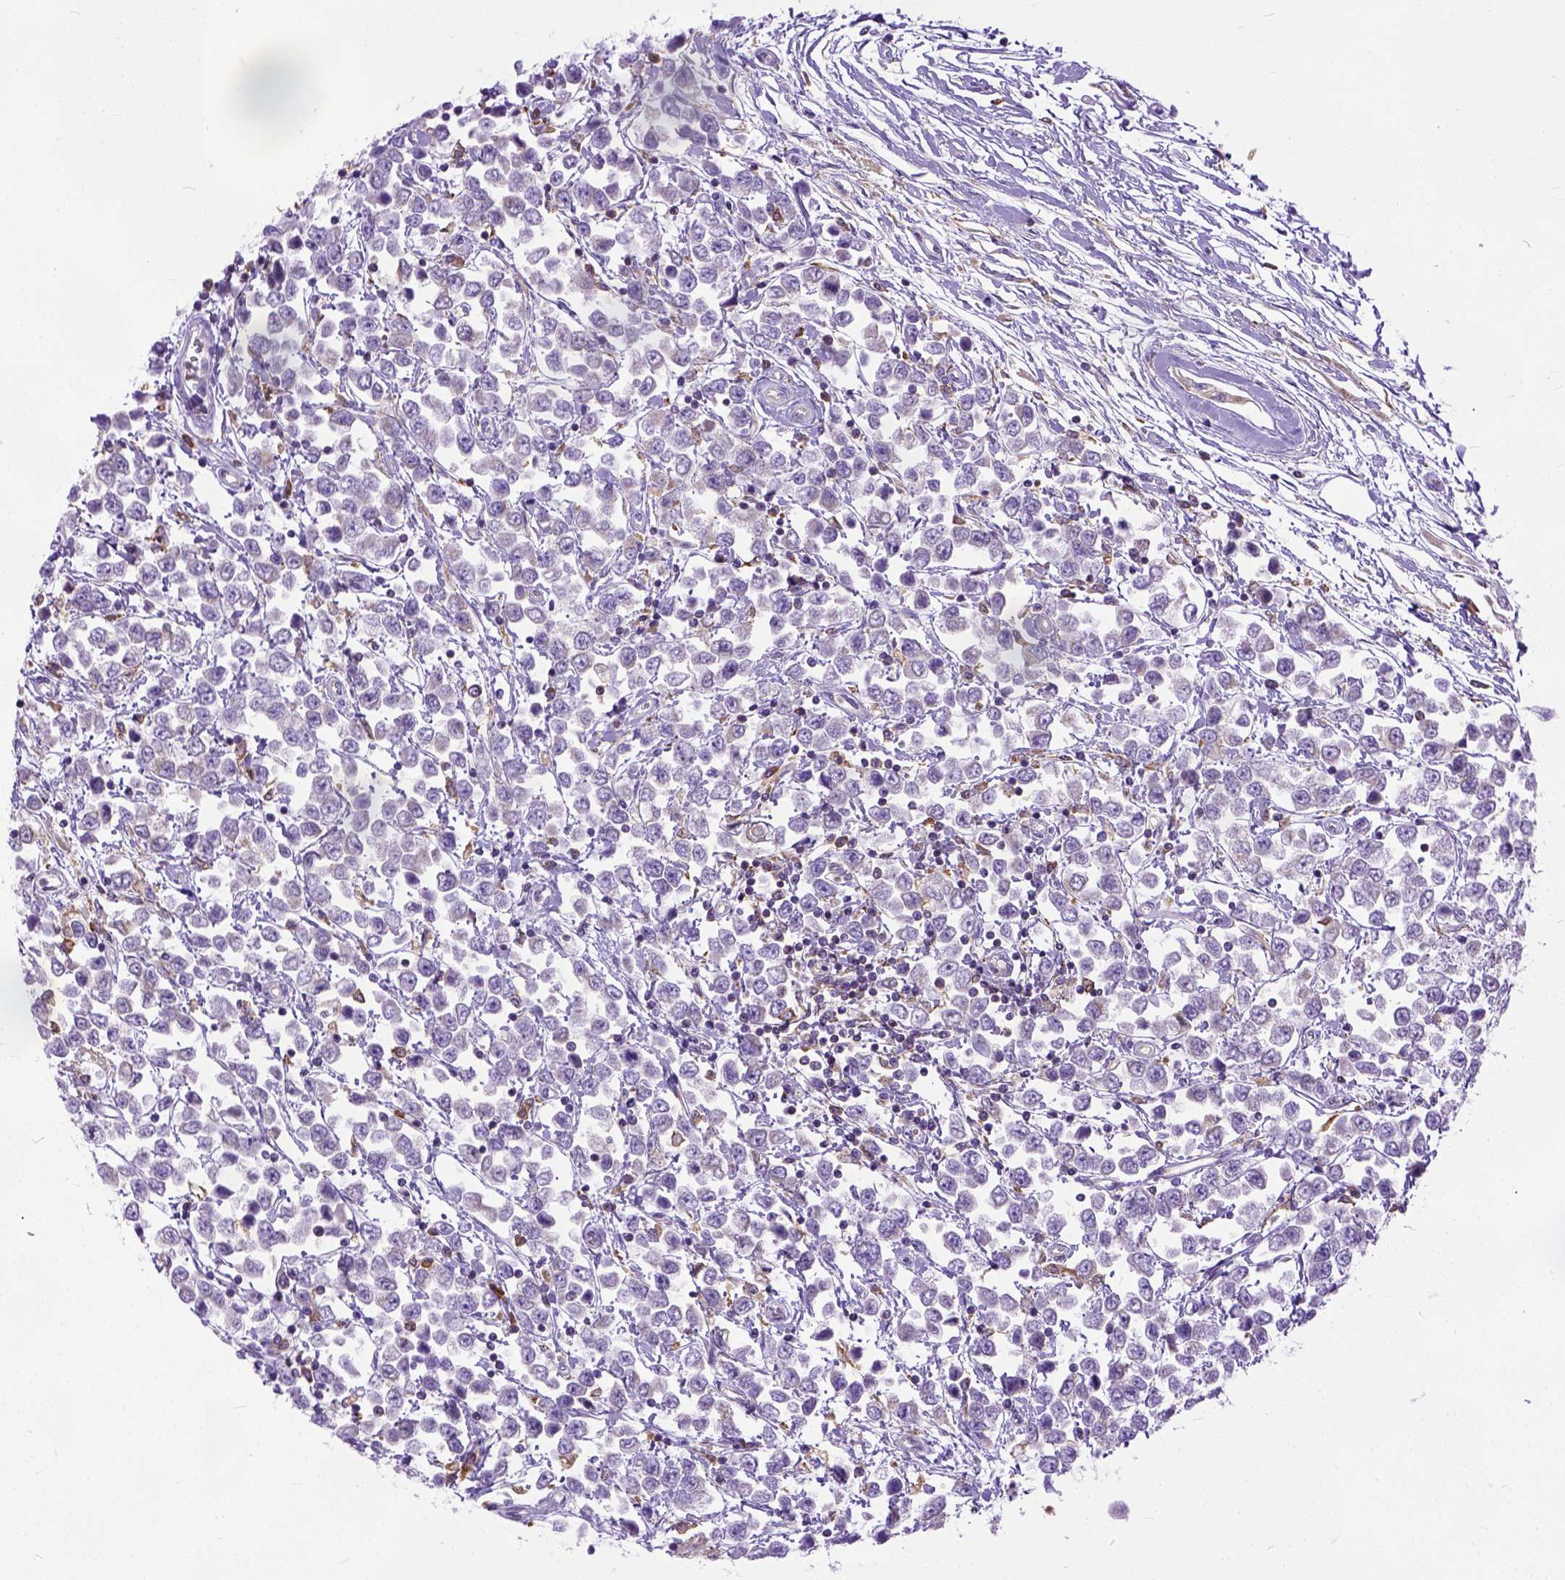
{"staining": {"intensity": "negative", "quantity": "none", "location": "none"}, "tissue": "testis cancer", "cell_type": "Tumor cells", "image_type": "cancer", "snomed": [{"axis": "morphology", "description": "Seminoma, NOS"}, {"axis": "topography", "description": "Testis"}], "caption": "Immunohistochemical staining of human testis seminoma reveals no significant positivity in tumor cells.", "gene": "PLK4", "patient": {"sex": "male", "age": 34}}